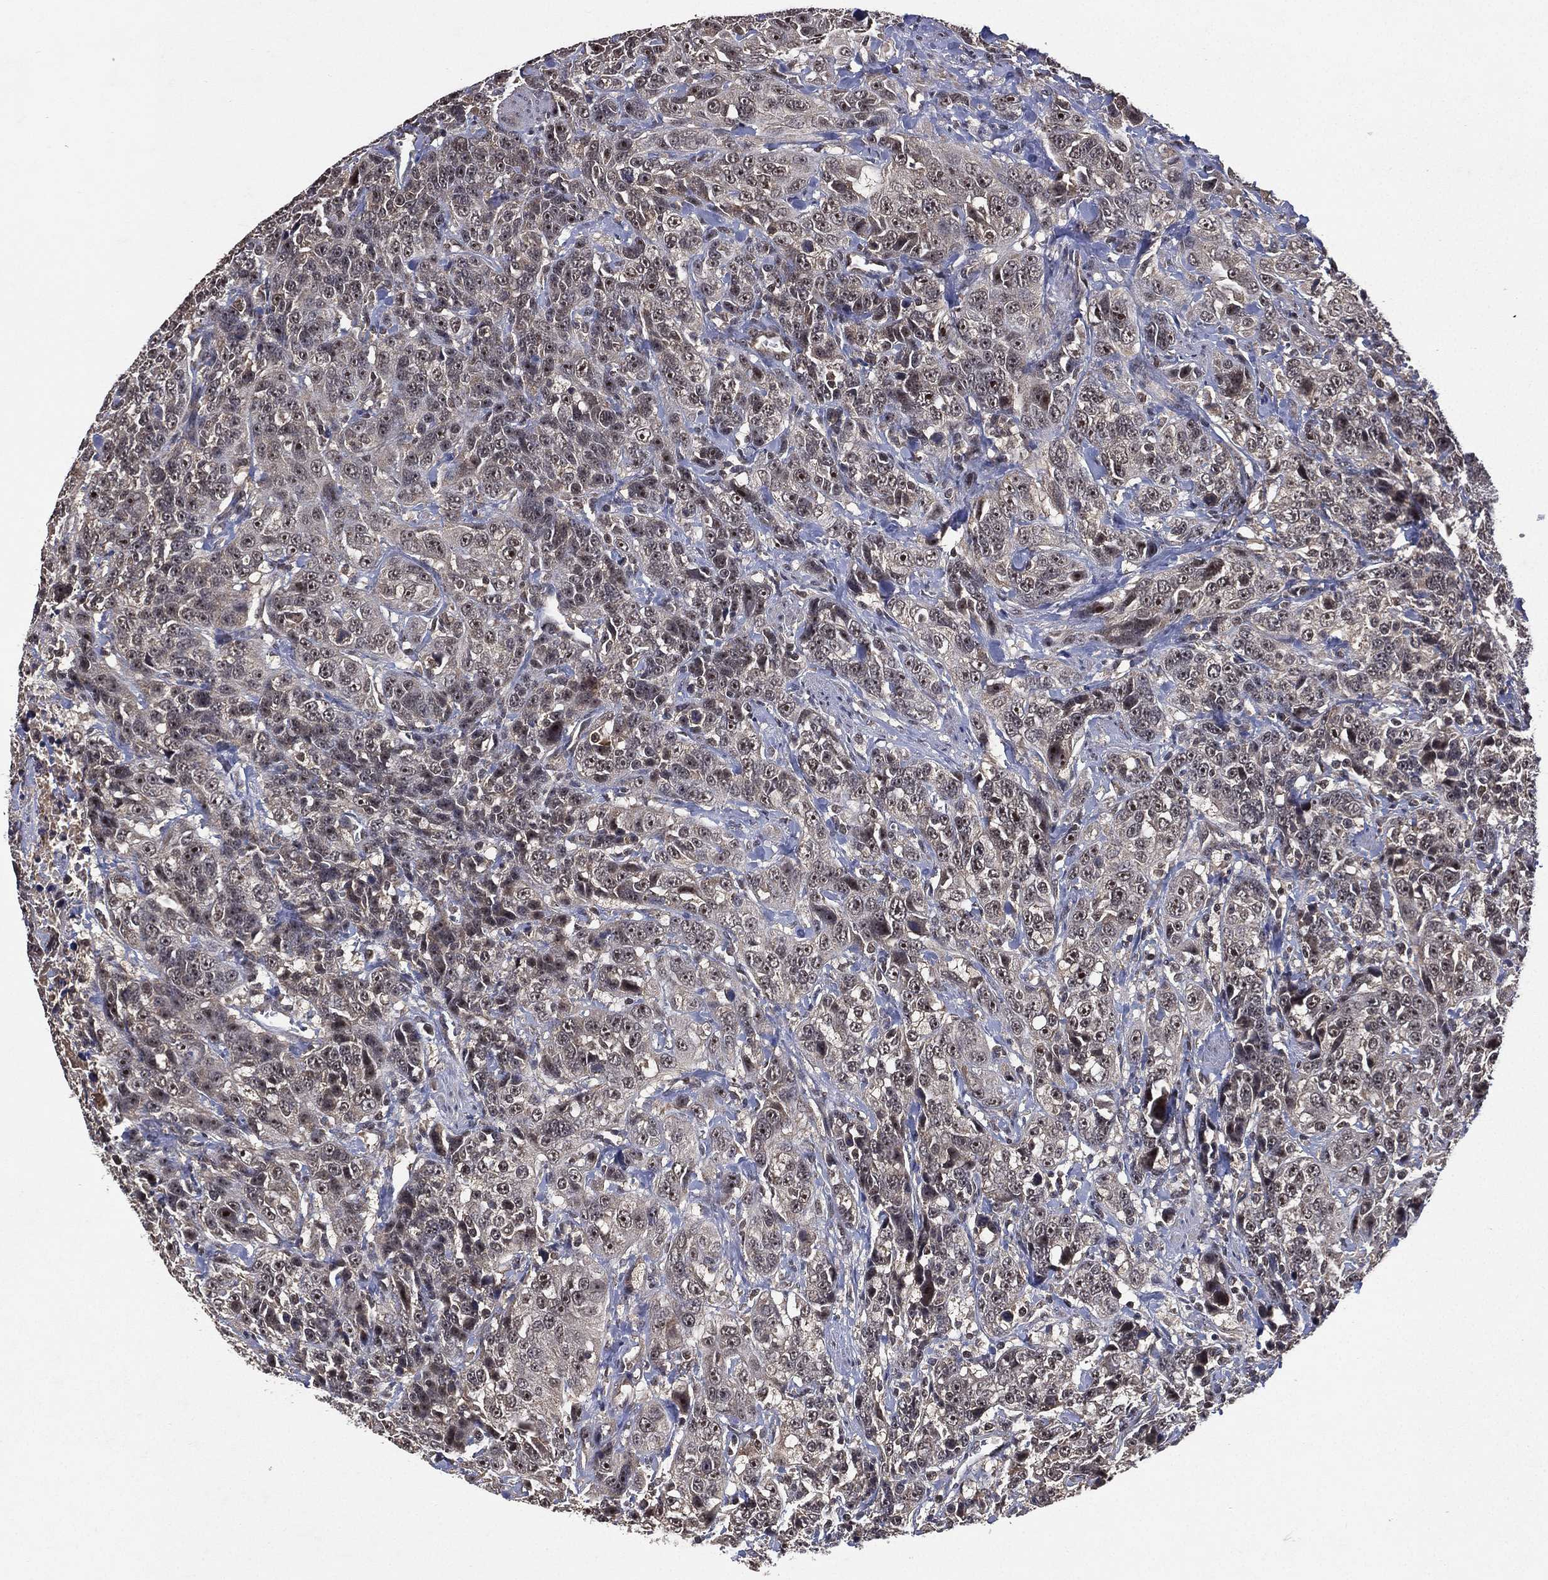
{"staining": {"intensity": "negative", "quantity": "none", "location": "none"}, "tissue": "urothelial cancer", "cell_type": "Tumor cells", "image_type": "cancer", "snomed": [{"axis": "morphology", "description": "Urothelial carcinoma, NOS"}, {"axis": "morphology", "description": "Urothelial carcinoma, High grade"}, {"axis": "topography", "description": "Urinary bladder"}], "caption": "Transitional cell carcinoma was stained to show a protein in brown. There is no significant staining in tumor cells. (DAB (3,3'-diaminobenzidine) immunohistochemistry (IHC), high magnification).", "gene": "NELFCD", "patient": {"sex": "female", "age": 73}}